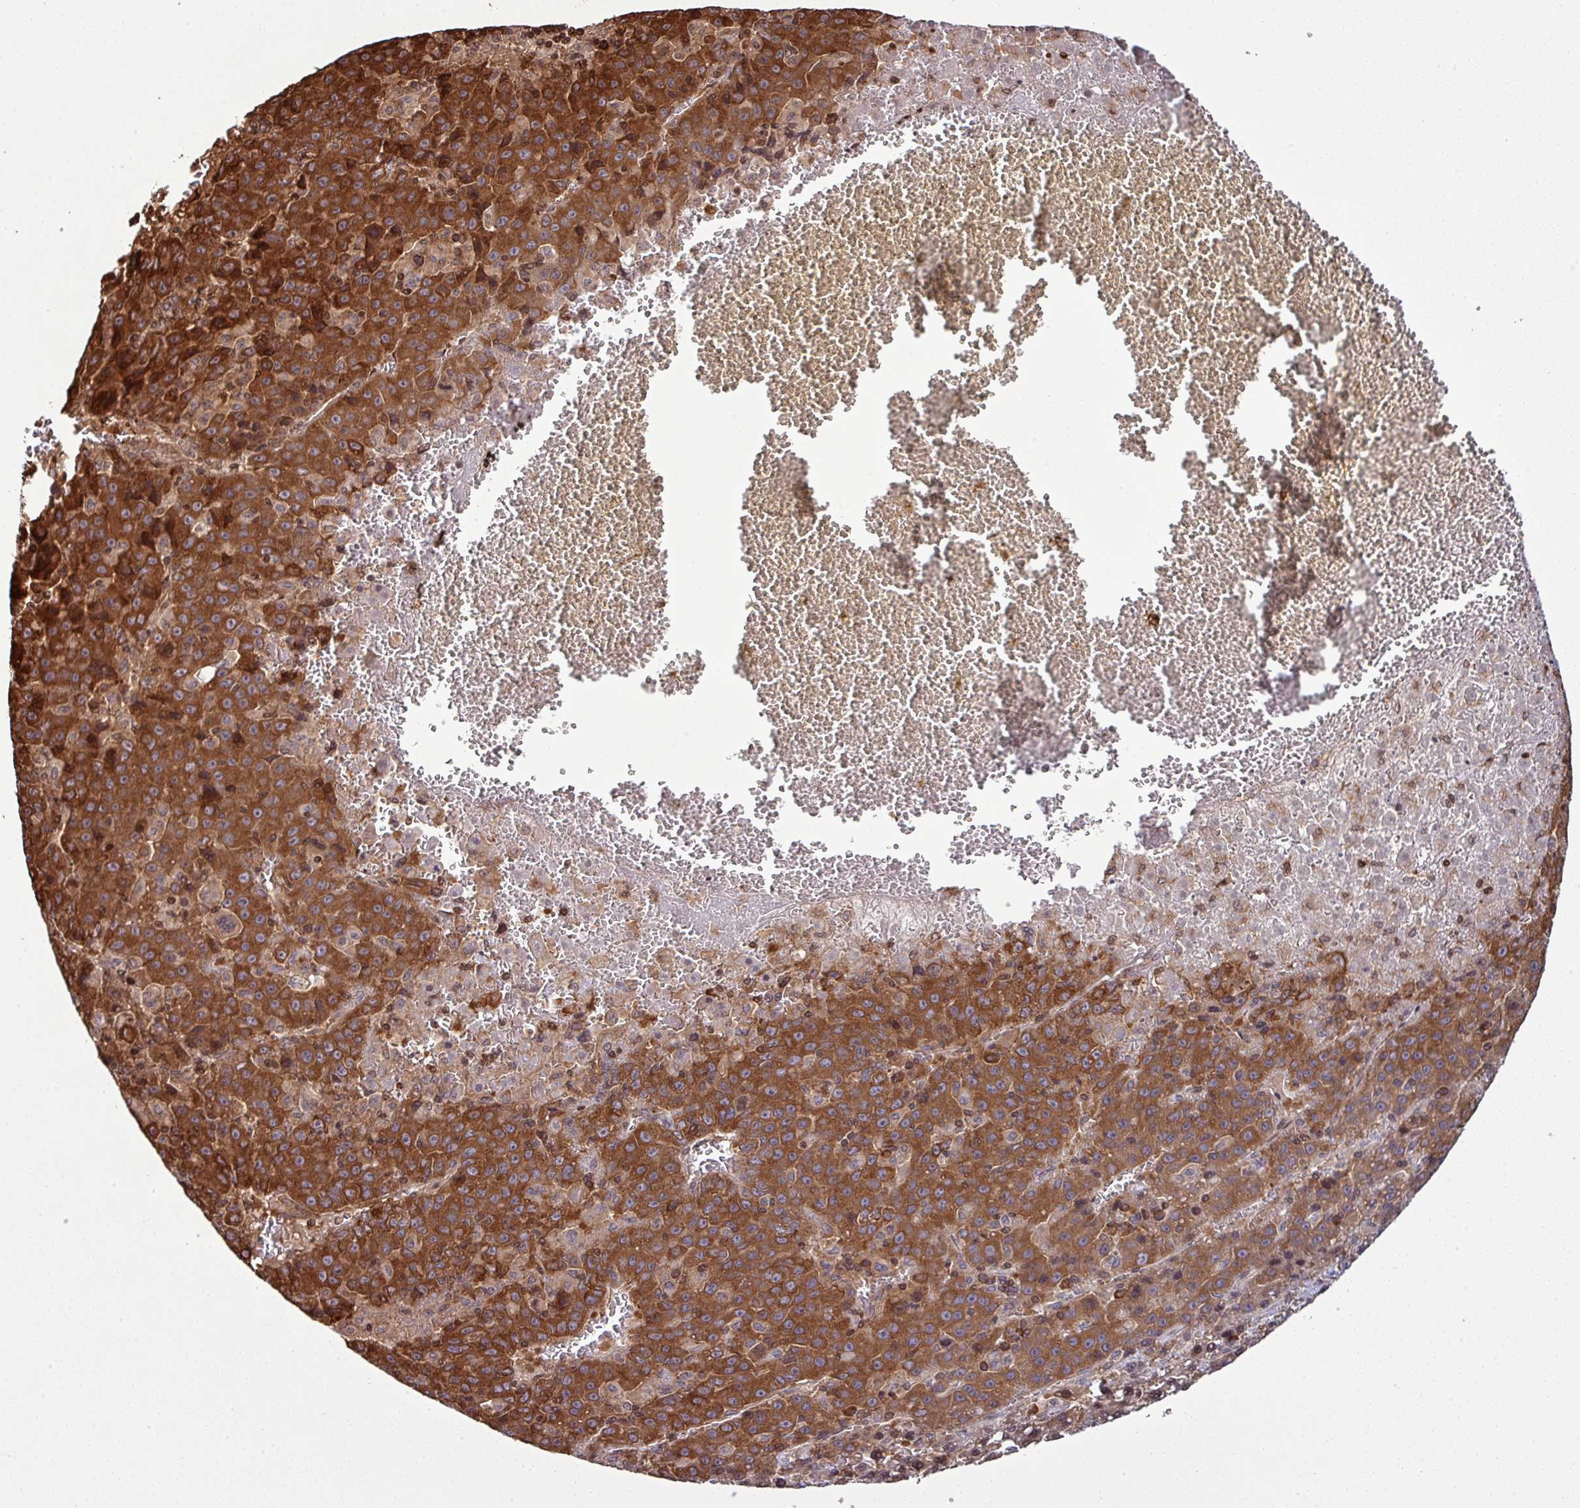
{"staining": {"intensity": "strong", "quantity": ">75%", "location": "cytoplasmic/membranous"}, "tissue": "liver cancer", "cell_type": "Tumor cells", "image_type": "cancer", "snomed": [{"axis": "morphology", "description": "Carcinoma, Hepatocellular, NOS"}, {"axis": "topography", "description": "Liver"}], "caption": "IHC image of neoplastic tissue: hepatocellular carcinoma (liver) stained using IHC exhibits high levels of strong protein expression localized specifically in the cytoplasmic/membranous of tumor cells, appearing as a cytoplasmic/membranous brown color.", "gene": "LRRC74B", "patient": {"sex": "female", "age": 53}}